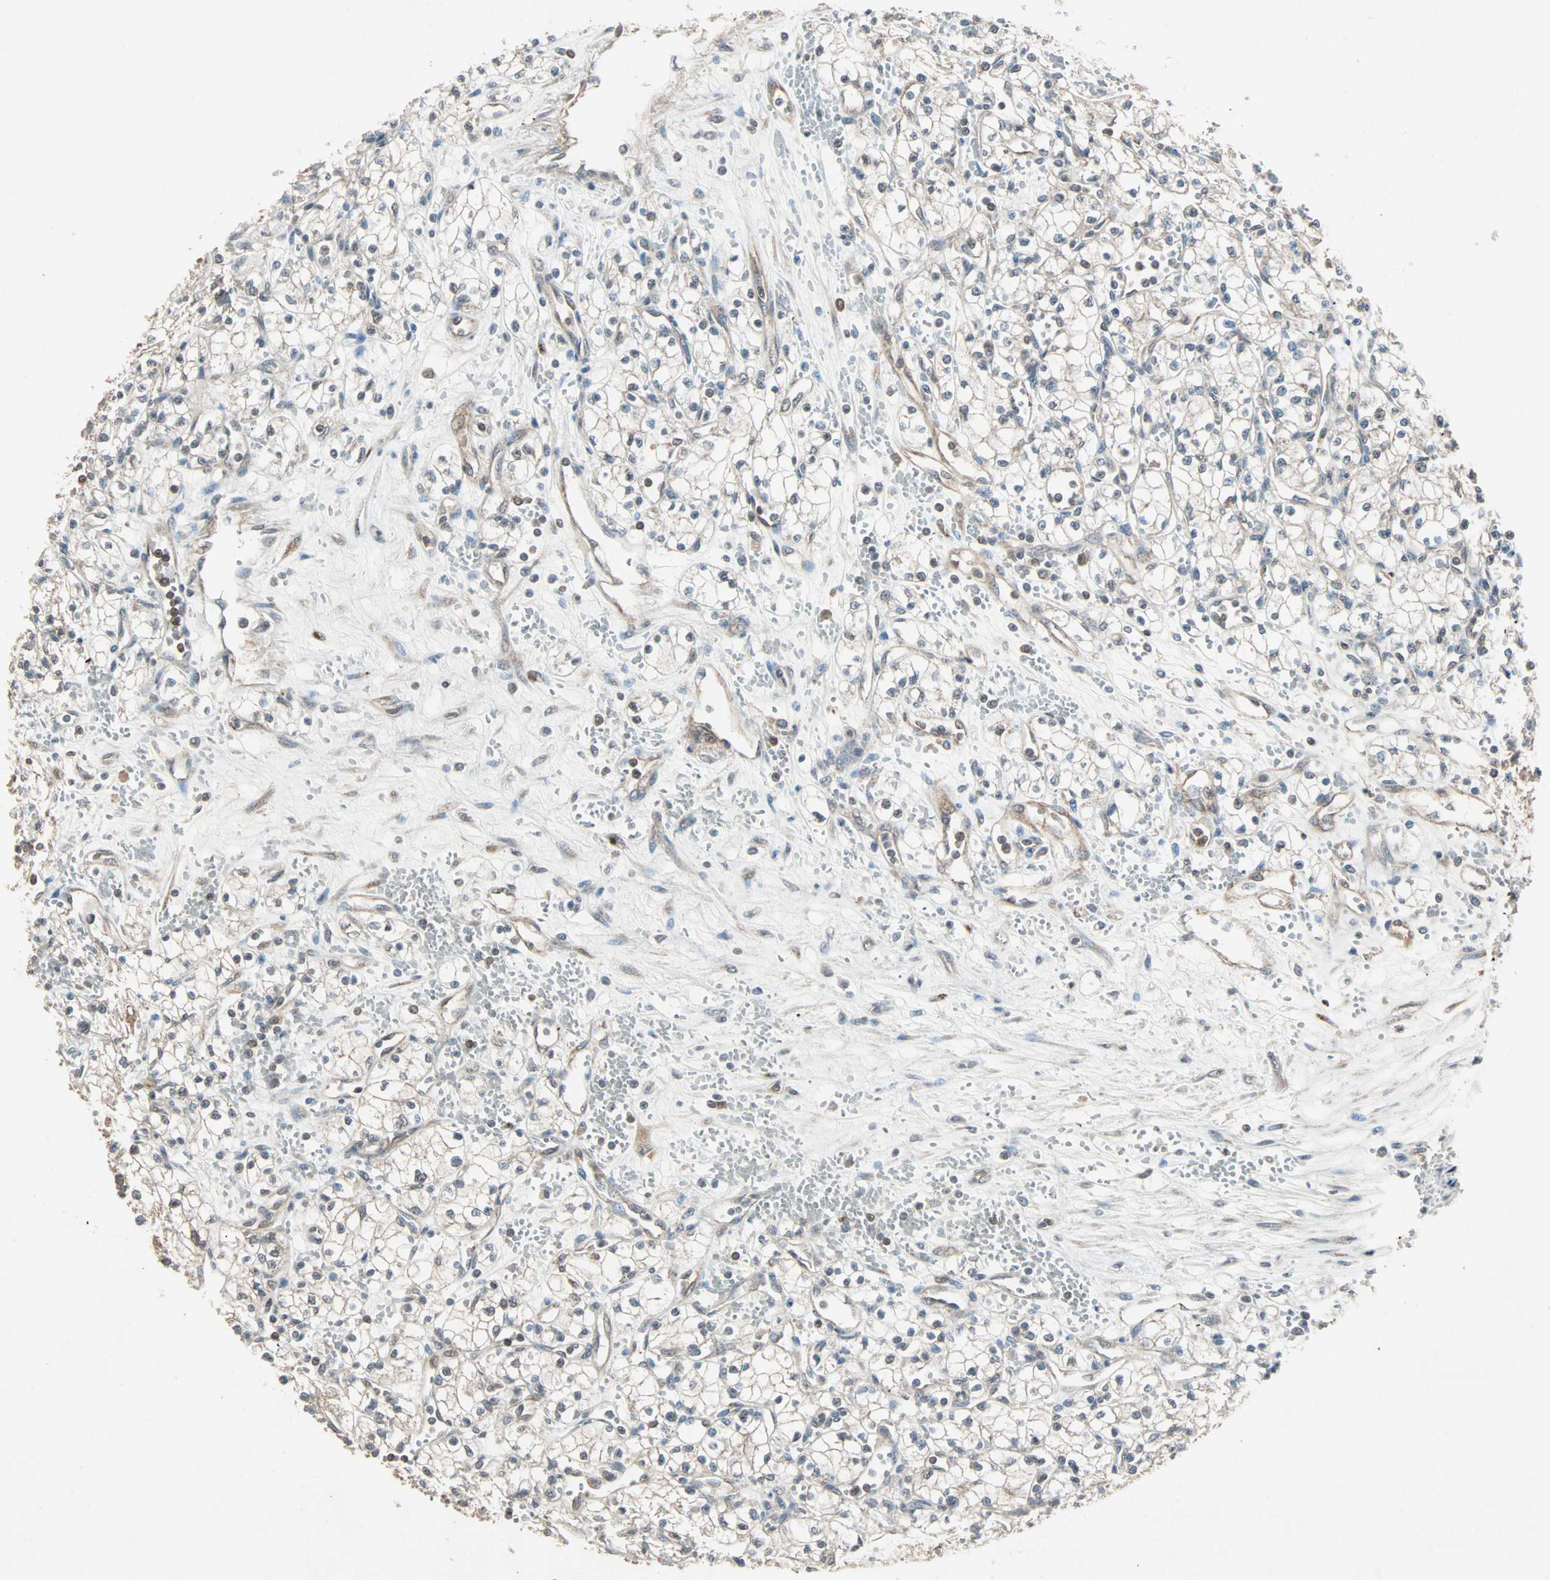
{"staining": {"intensity": "negative", "quantity": "none", "location": "none"}, "tissue": "renal cancer", "cell_type": "Tumor cells", "image_type": "cancer", "snomed": [{"axis": "morphology", "description": "Normal tissue, NOS"}, {"axis": "morphology", "description": "Adenocarcinoma, NOS"}, {"axis": "topography", "description": "Kidney"}], "caption": "This micrograph is of renal cancer (adenocarcinoma) stained with immunohistochemistry to label a protein in brown with the nuclei are counter-stained blue. There is no expression in tumor cells. (IHC, brightfield microscopy, high magnification).", "gene": "MAP3K21", "patient": {"sex": "male", "age": 59}}